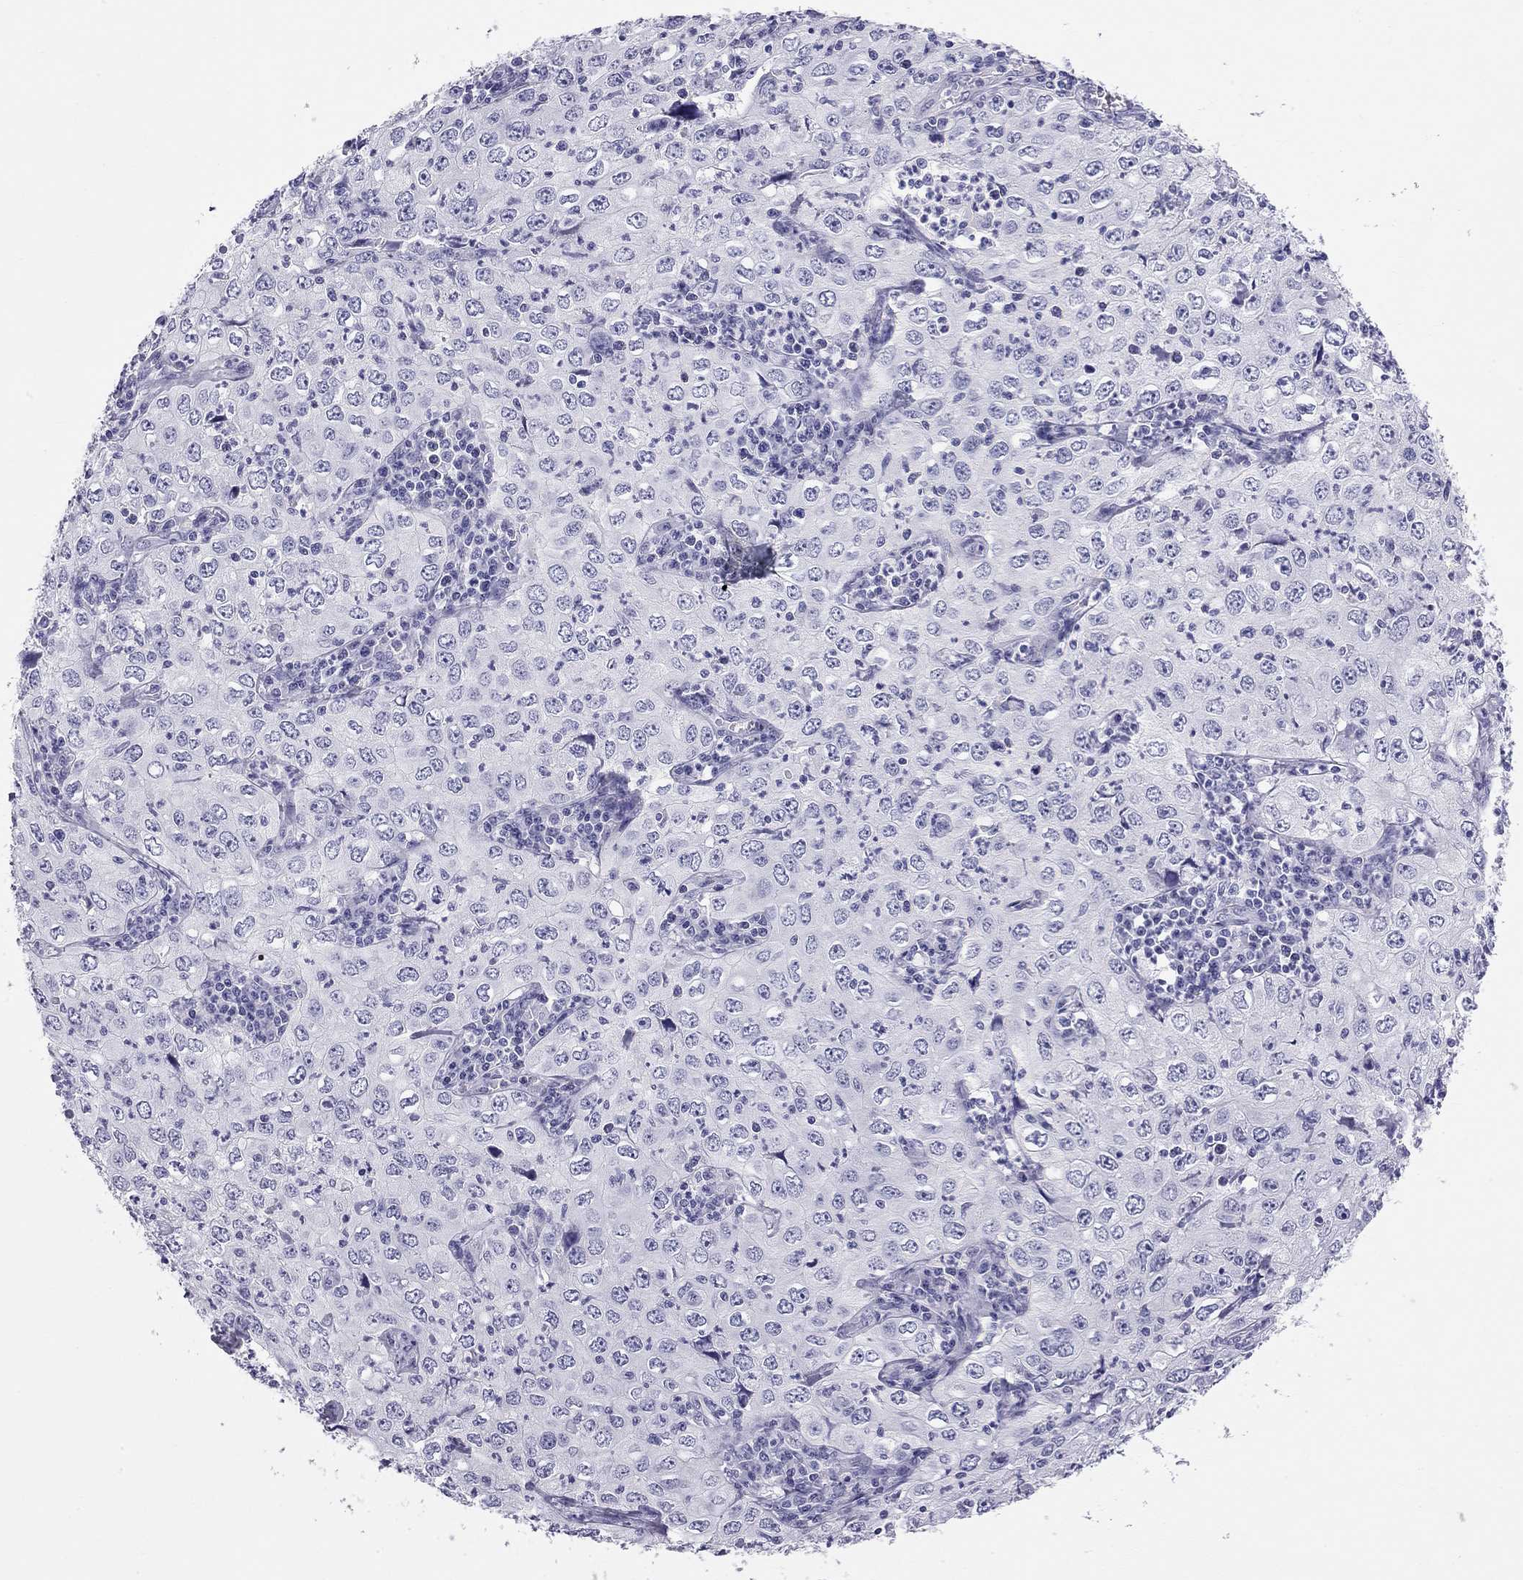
{"staining": {"intensity": "negative", "quantity": "none", "location": "none"}, "tissue": "cervical cancer", "cell_type": "Tumor cells", "image_type": "cancer", "snomed": [{"axis": "morphology", "description": "Squamous cell carcinoma, NOS"}, {"axis": "topography", "description": "Cervix"}], "caption": "Protein analysis of squamous cell carcinoma (cervical) demonstrates no significant expression in tumor cells. (DAB (3,3'-diaminobenzidine) immunohistochemistry (IHC), high magnification).", "gene": "TRPM3", "patient": {"sex": "female", "age": 24}}